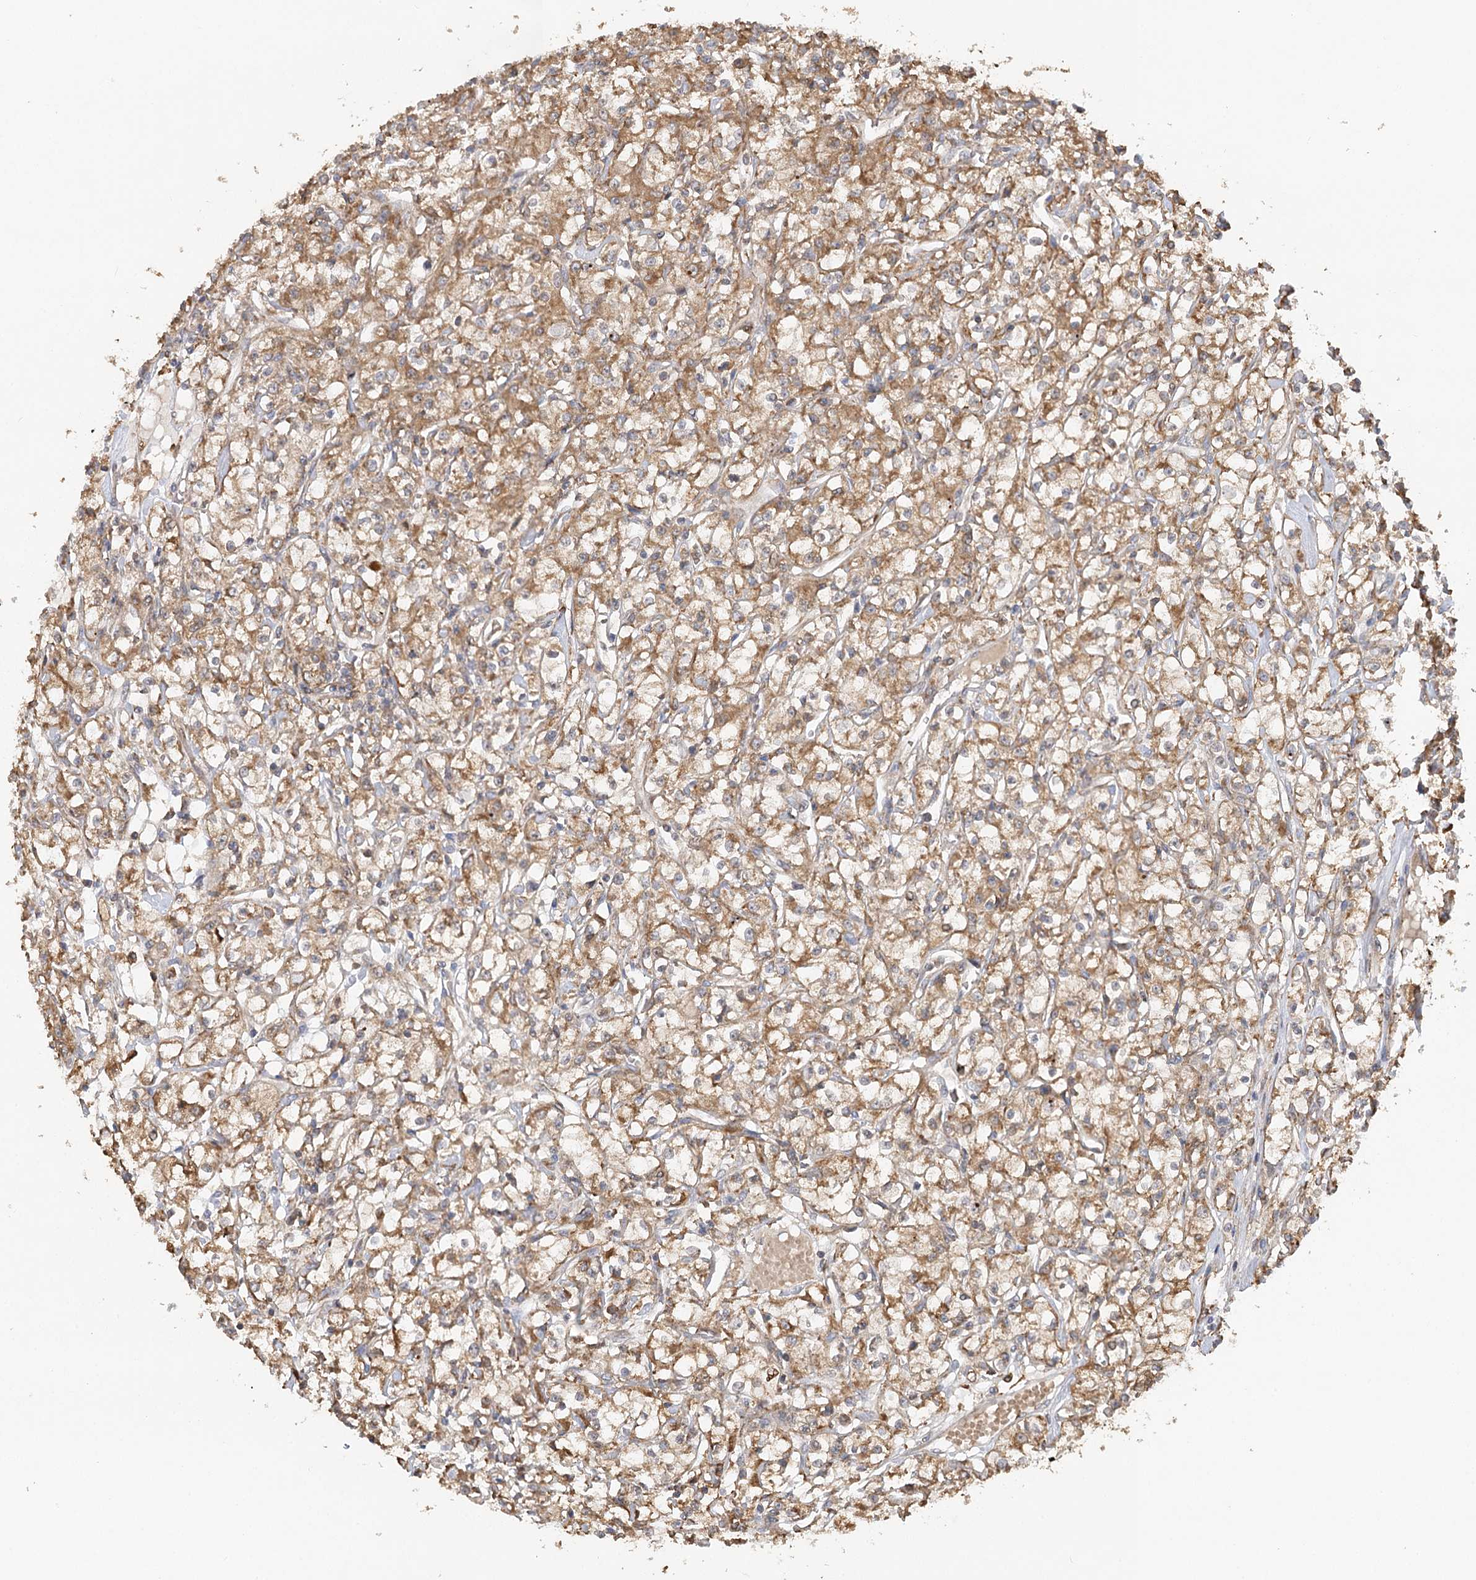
{"staining": {"intensity": "moderate", "quantity": ">75%", "location": "cytoplasmic/membranous"}, "tissue": "renal cancer", "cell_type": "Tumor cells", "image_type": "cancer", "snomed": [{"axis": "morphology", "description": "Adenocarcinoma, NOS"}, {"axis": "topography", "description": "Kidney"}], "caption": "An immunohistochemistry image of tumor tissue is shown. Protein staining in brown labels moderate cytoplasmic/membranous positivity in renal adenocarcinoma within tumor cells. (Stains: DAB (3,3'-diaminobenzidine) in brown, nuclei in blue, Microscopy: brightfield microscopy at high magnification).", "gene": "ACAP2", "patient": {"sex": "female", "age": 59}}